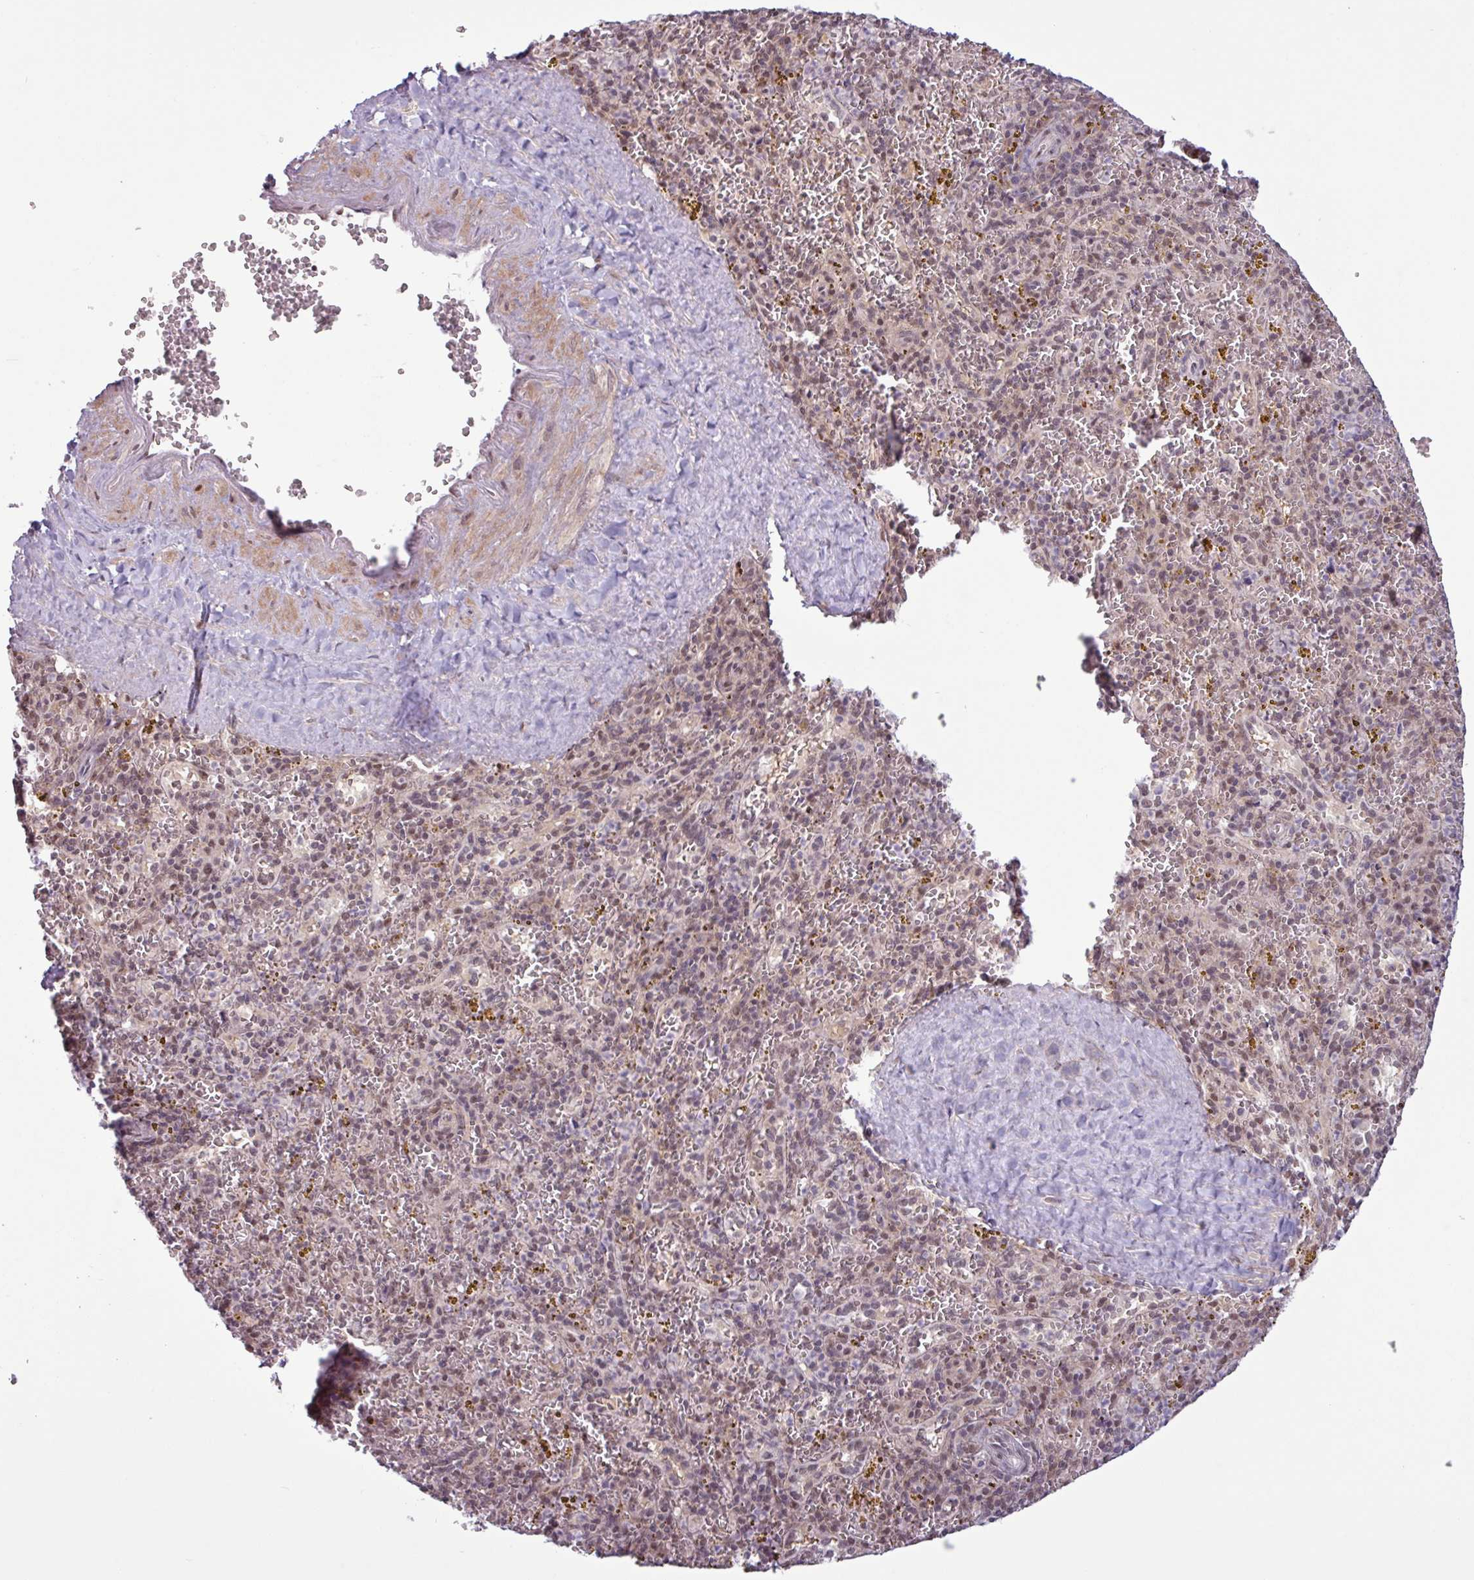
{"staining": {"intensity": "moderate", "quantity": "25%-75%", "location": "nuclear"}, "tissue": "spleen", "cell_type": "Cells in red pulp", "image_type": "normal", "snomed": [{"axis": "morphology", "description": "Normal tissue, NOS"}, {"axis": "topography", "description": "Spleen"}], "caption": "Immunohistochemistry histopathology image of normal spleen: human spleen stained using IHC demonstrates medium levels of moderate protein expression localized specifically in the nuclear of cells in red pulp, appearing as a nuclear brown color.", "gene": "NOTCH2", "patient": {"sex": "male", "age": 57}}